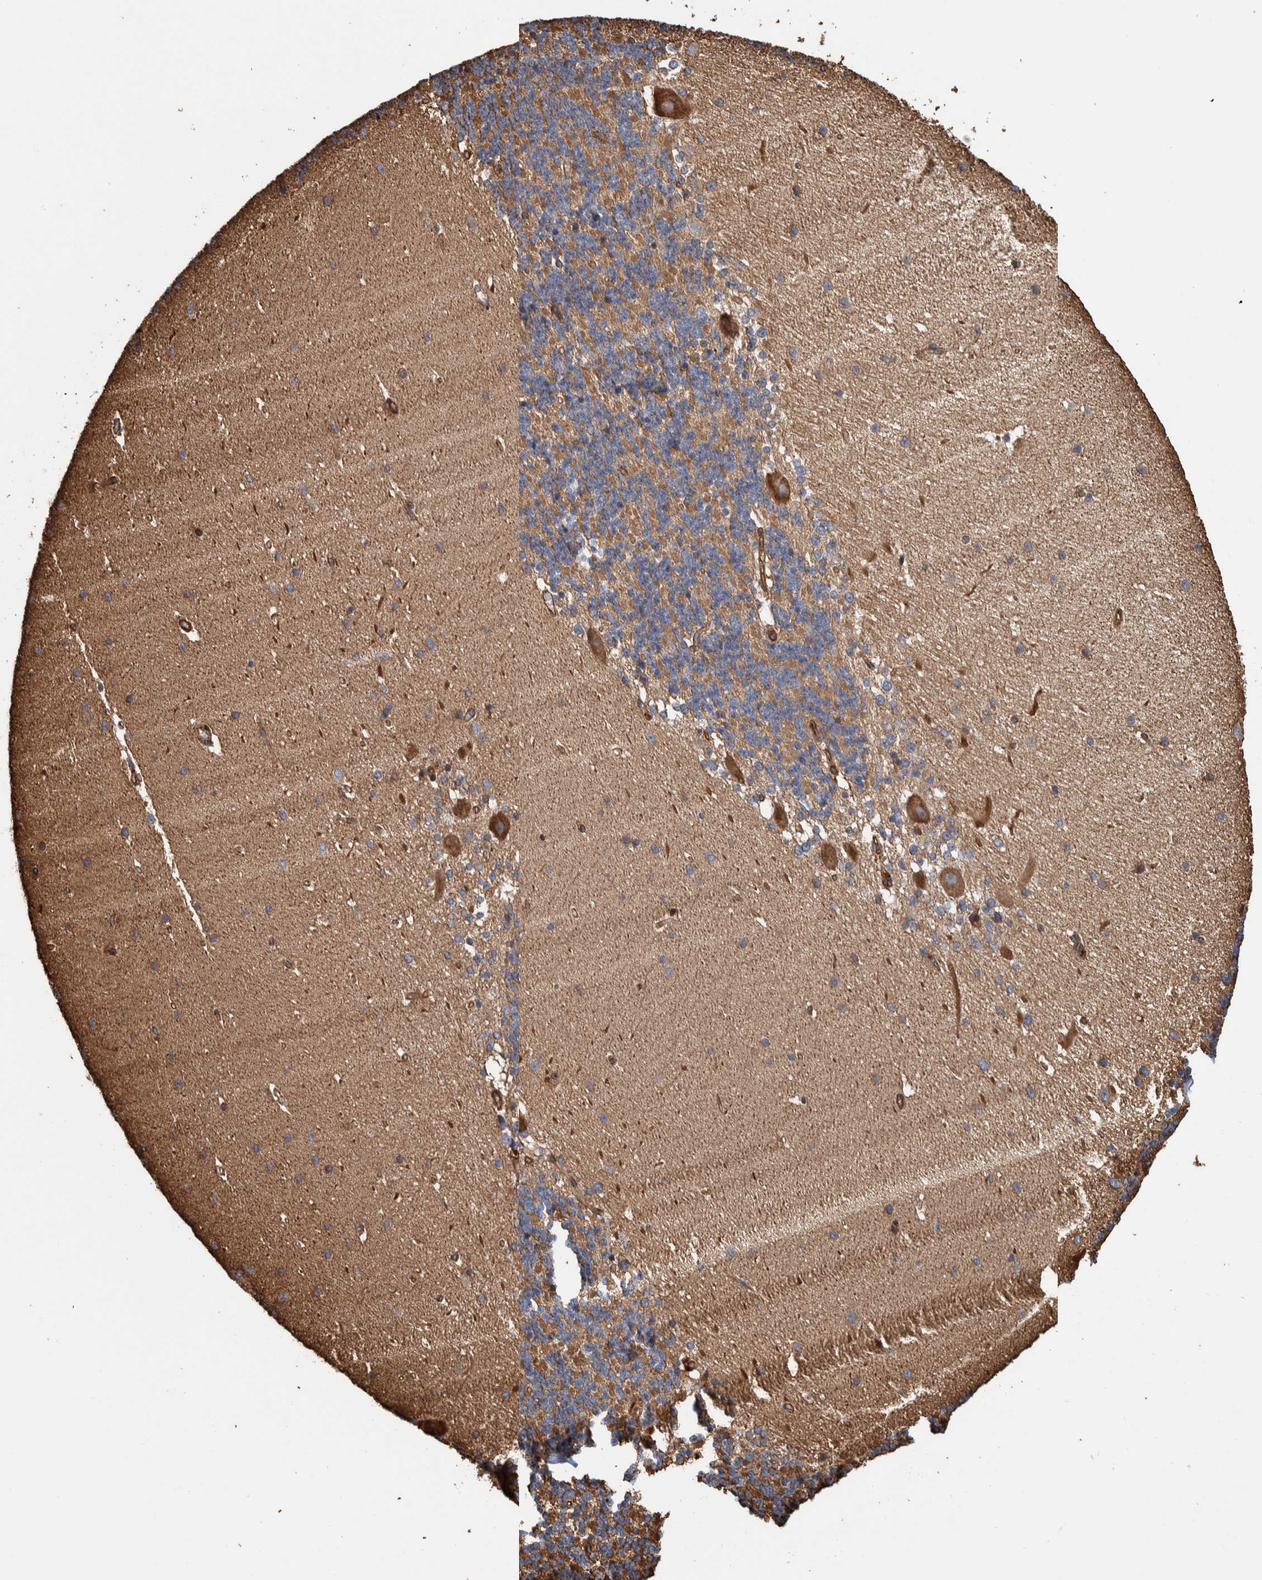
{"staining": {"intensity": "moderate", "quantity": ">75%", "location": "cytoplasmic/membranous"}, "tissue": "cerebellum", "cell_type": "Cells in granular layer", "image_type": "normal", "snomed": [{"axis": "morphology", "description": "Normal tissue, NOS"}, {"axis": "topography", "description": "Cerebellum"}], "caption": "Protein positivity by immunohistochemistry (IHC) shows moderate cytoplasmic/membranous expression in about >75% of cells in granular layer in normal cerebellum. The protein of interest is shown in brown color, while the nuclei are stained blue.", "gene": "PKD1L1", "patient": {"sex": "female", "age": 19}}